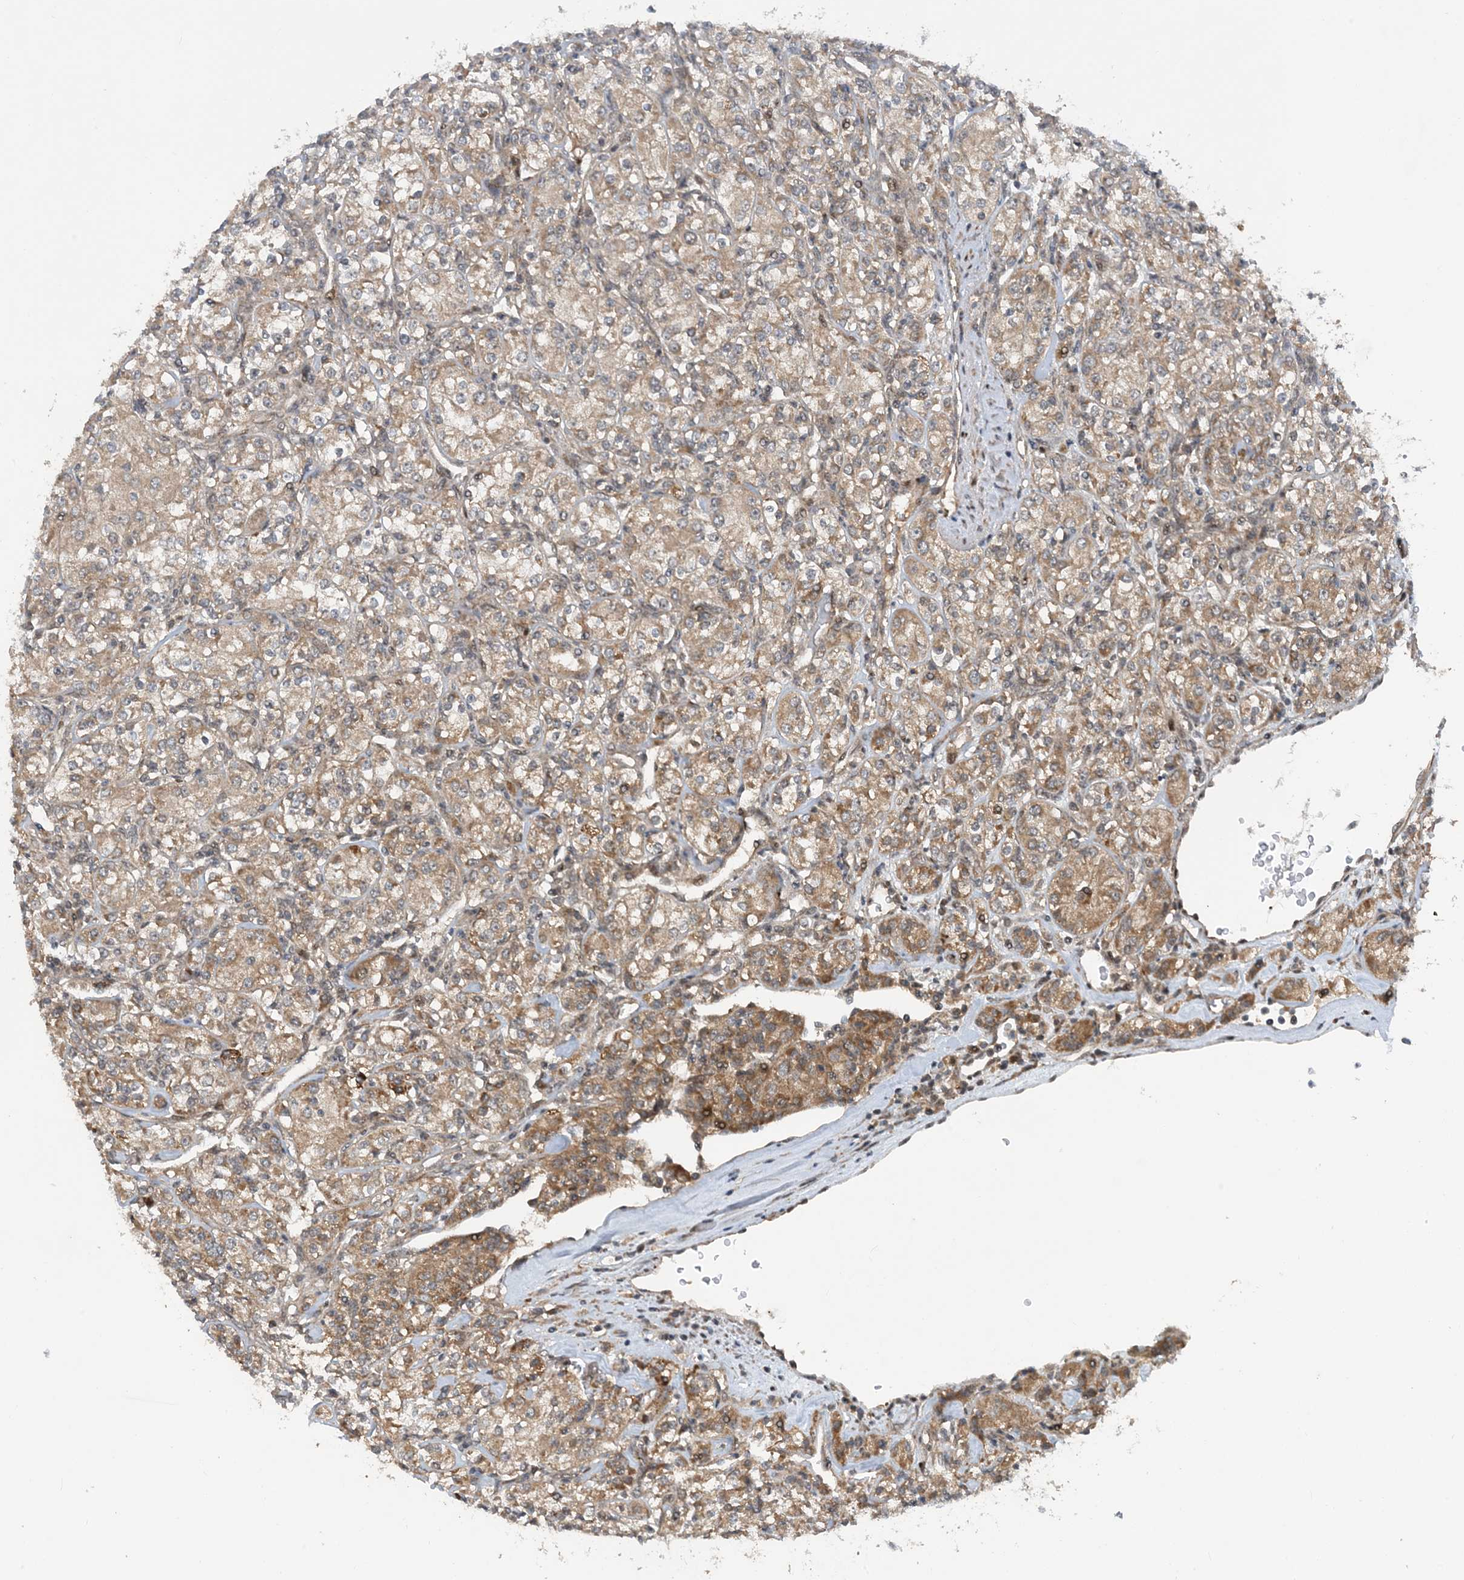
{"staining": {"intensity": "moderate", "quantity": ">75%", "location": "cytoplasmic/membranous"}, "tissue": "renal cancer", "cell_type": "Tumor cells", "image_type": "cancer", "snomed": [{"axis": "morphology", "description": "Adenocarcinoma, NOS"}, {"axis": "topography", "description": "Kidney"}], "caption": "Protein staining shows moderate cytoplasmic/membranous expression in approximately >75% of tumor cells in renal adenocarcinoma.", "gene": "HEMK1", "patient": {"sex": "male", "age": 77}}